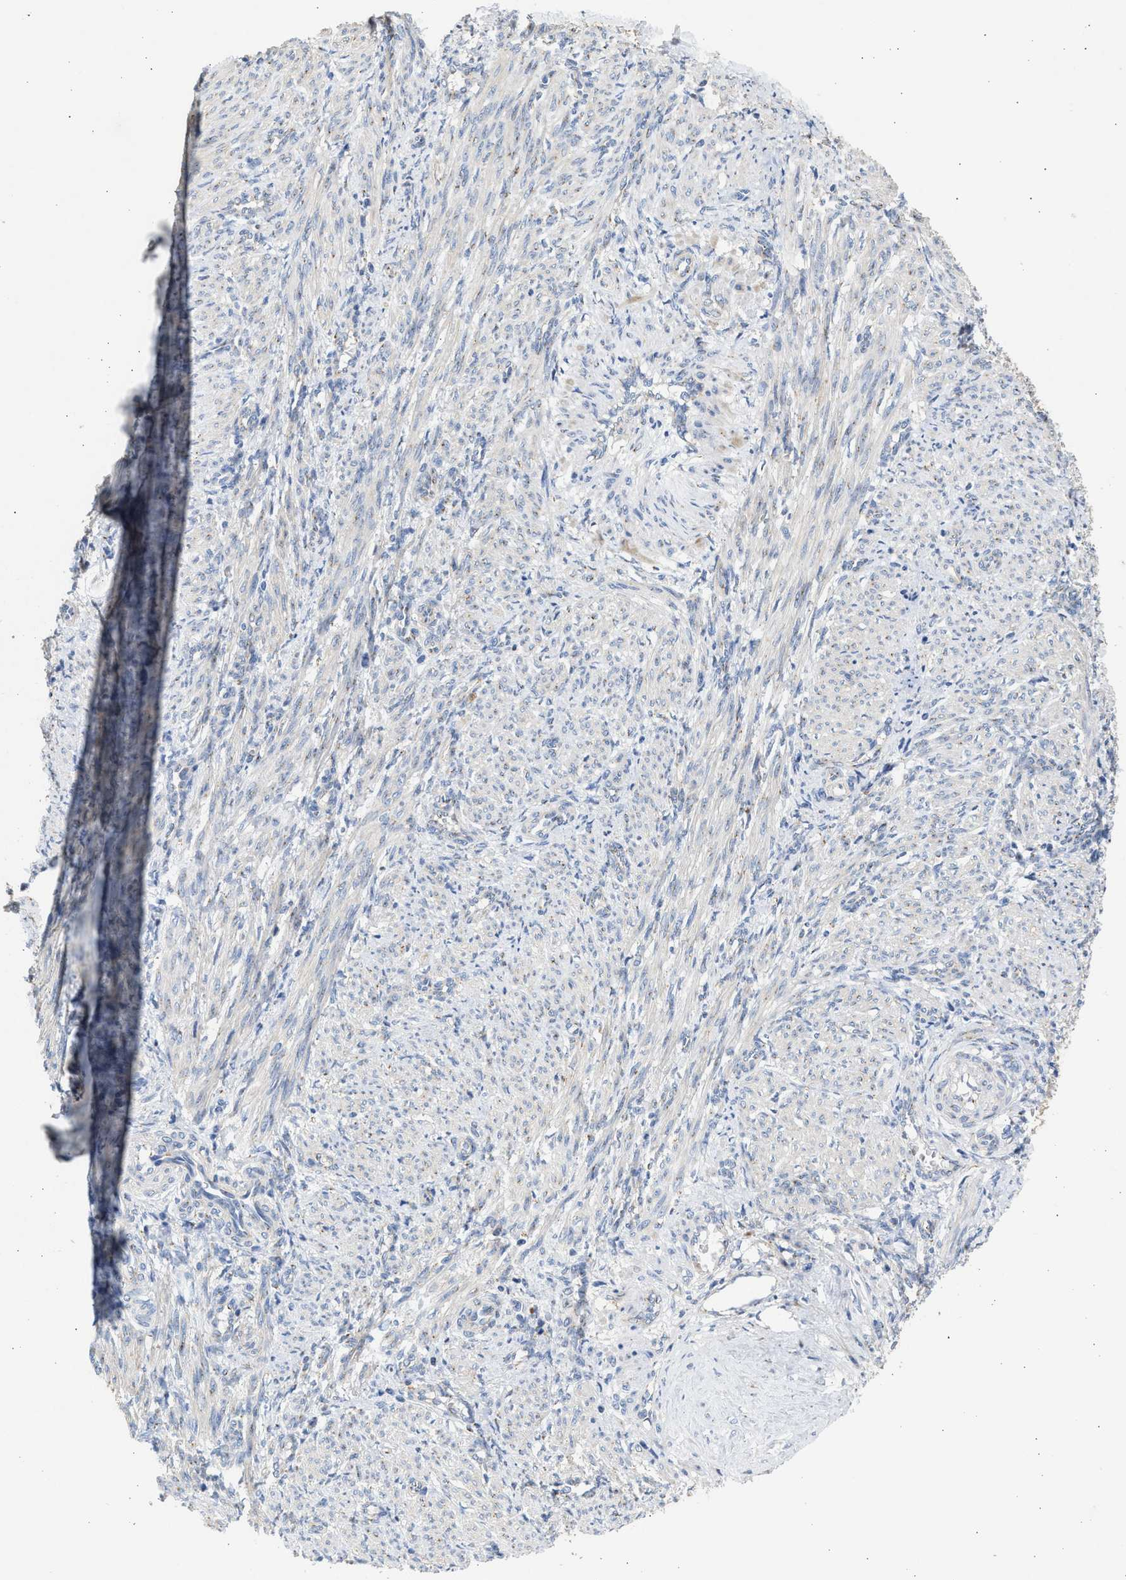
{"staining": {"intensity": "negative", "quantity": "none", "location": "none"}, "tissue": "smooth muscle", "cell_type": "Smooth muscle cells", "image_type": "normal", "snomed": [{"axis": "morphology", "description": "Normal tissue, NOS"}, {"axis": "topography", "description": "Endometrium"}], "caption": "The immunohistochemistry (IHC) image has no significant expression in smooth muscle cells of smooth muscle.", "gene": "IPO8", "patient": {"sex": "female", "age": 33}}